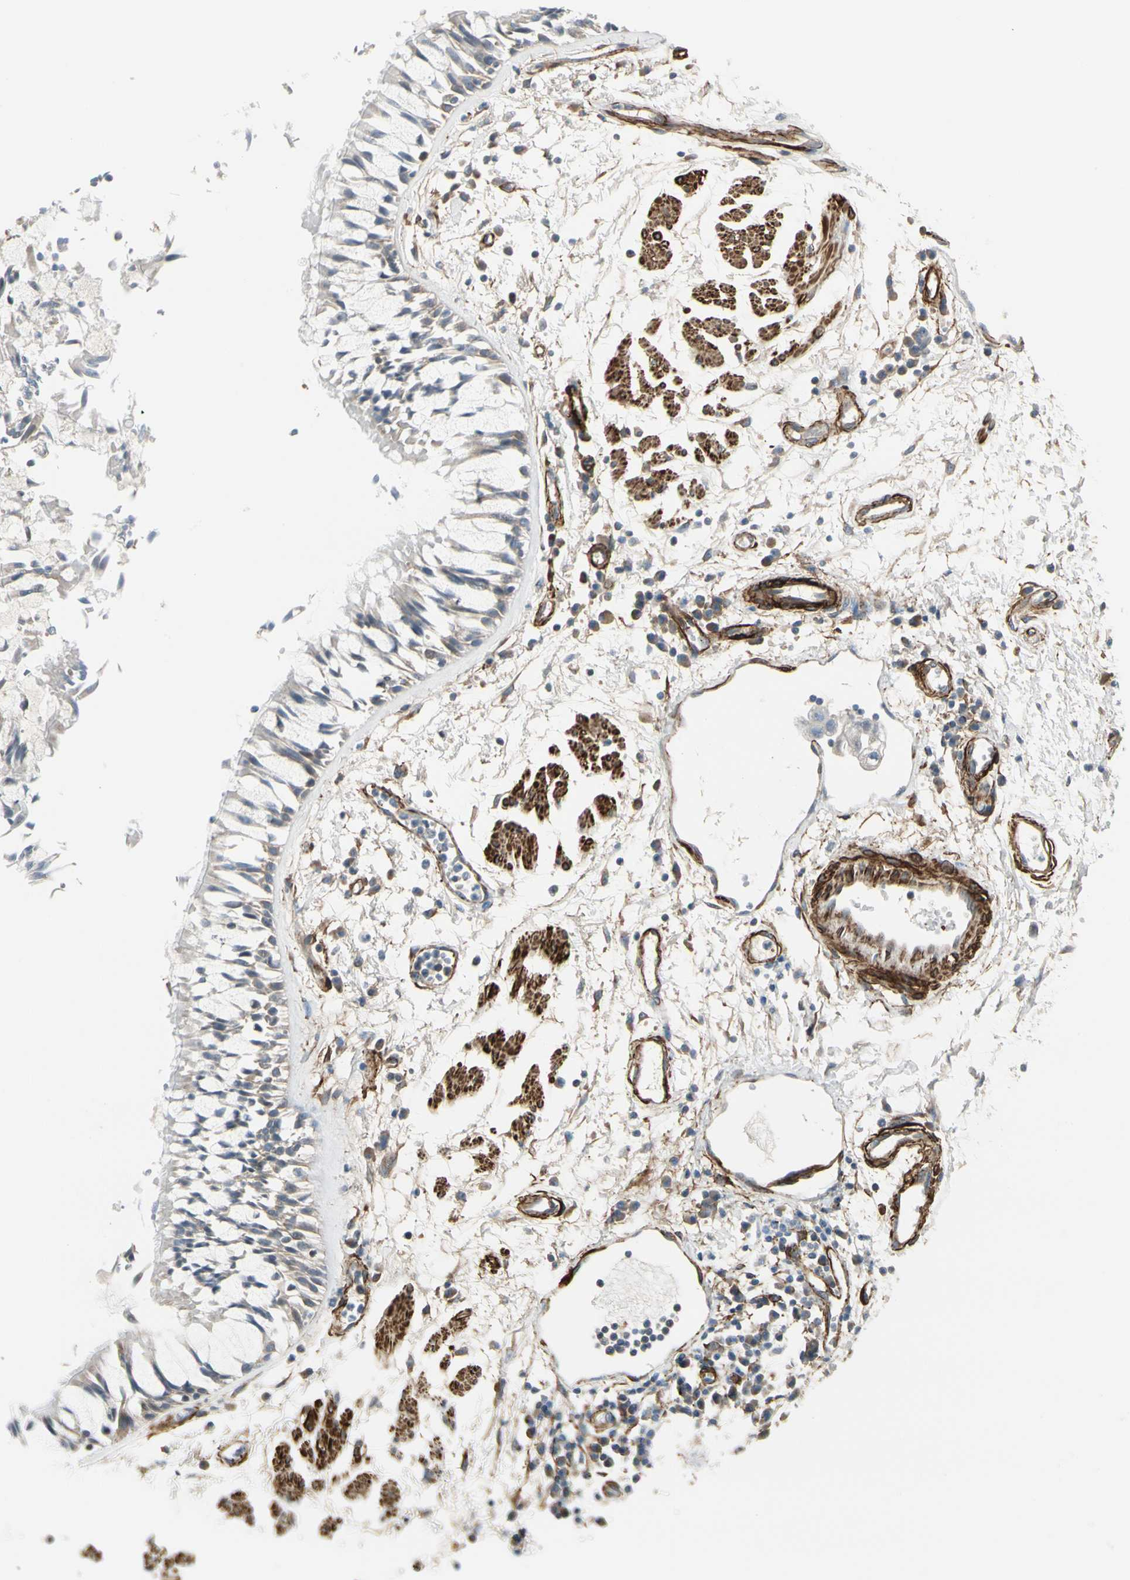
{"staining": {"intensity": "negative", "quantity": "none", "location": "none"}, "tissue": "adipose tissue", "cell_type": "Adipocytes", "image_type": "normal", "snomed": [{"axis": "morphology", "description": "Normal tissue, NOS"}, {"axis": "morphology", "description": "Adenocarcinoma, NOS"}, {"axis": "topography", "description": "Cartilage tissue"}, {"axis": "topography", "description": "Bronchus"}, {"axis": "topography", "description": "Lung"}], "caption": "Immunohistochemistry (IHC) of normal adipose tissue reveals no expression in adipocytes. The staining is performed using DAB brown chromogen with nuclei counter-stained in using hematoxylin.", "gene": "CALD1", "patient": {"sex": "female", "age": 67}}